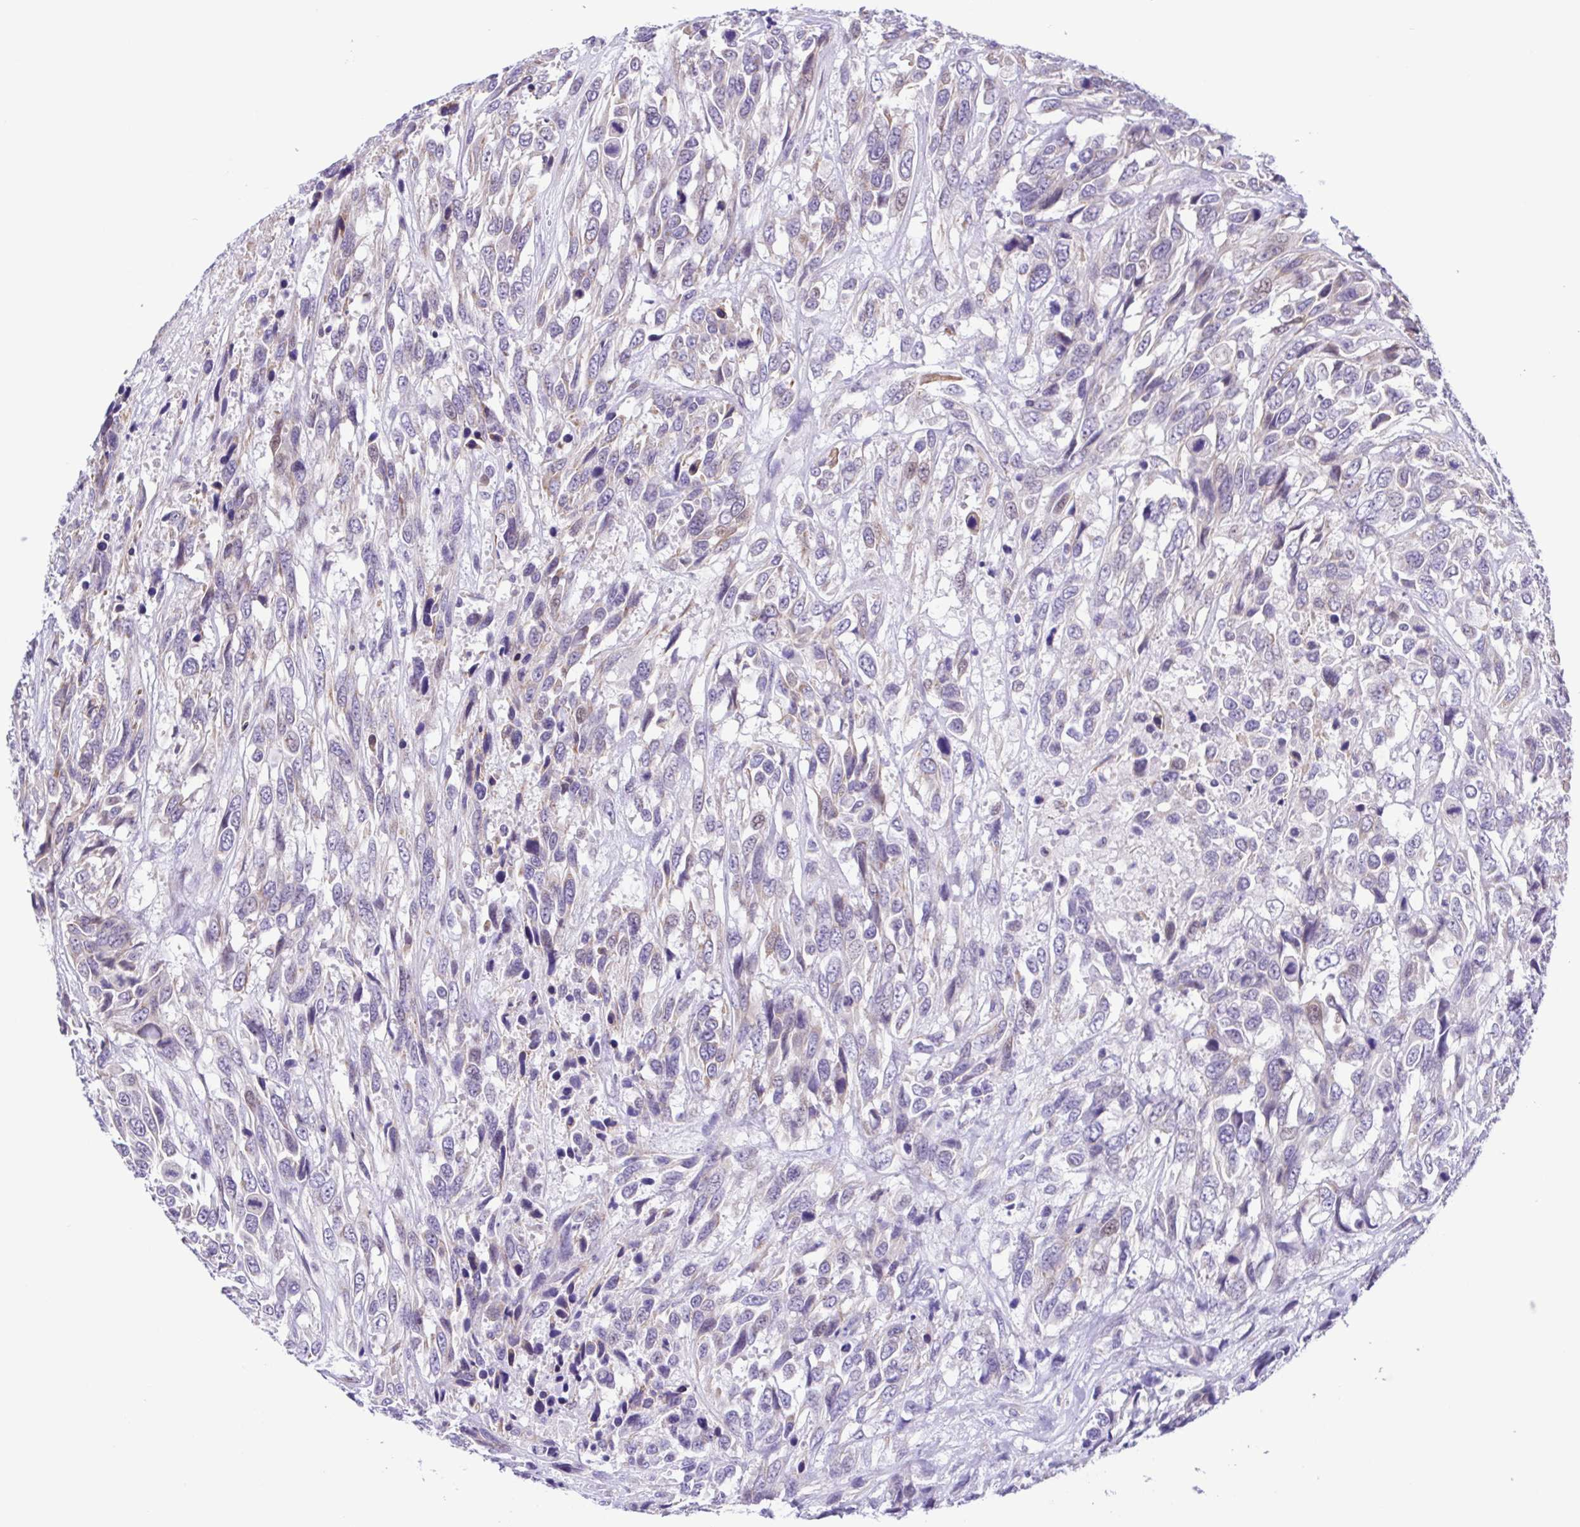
{"staining": {"intensity": "negative", "quantity": "none", "location": "none"}, "tissue": "urothelial cancer", "cell_type": "Tumor cells", "image_type": "cancer", "snomed": [{"axis": "morphology", "description": "Urothelial carcinoma, High grade"}, {"axis": "topography", "description": "Urinary bladder"}], "caption": "Tumor cells show no significant protein staining in high-grade urothelial carcinoma.", "gene": "TGM3", "patient": {"sex": "female", "age": 70}}